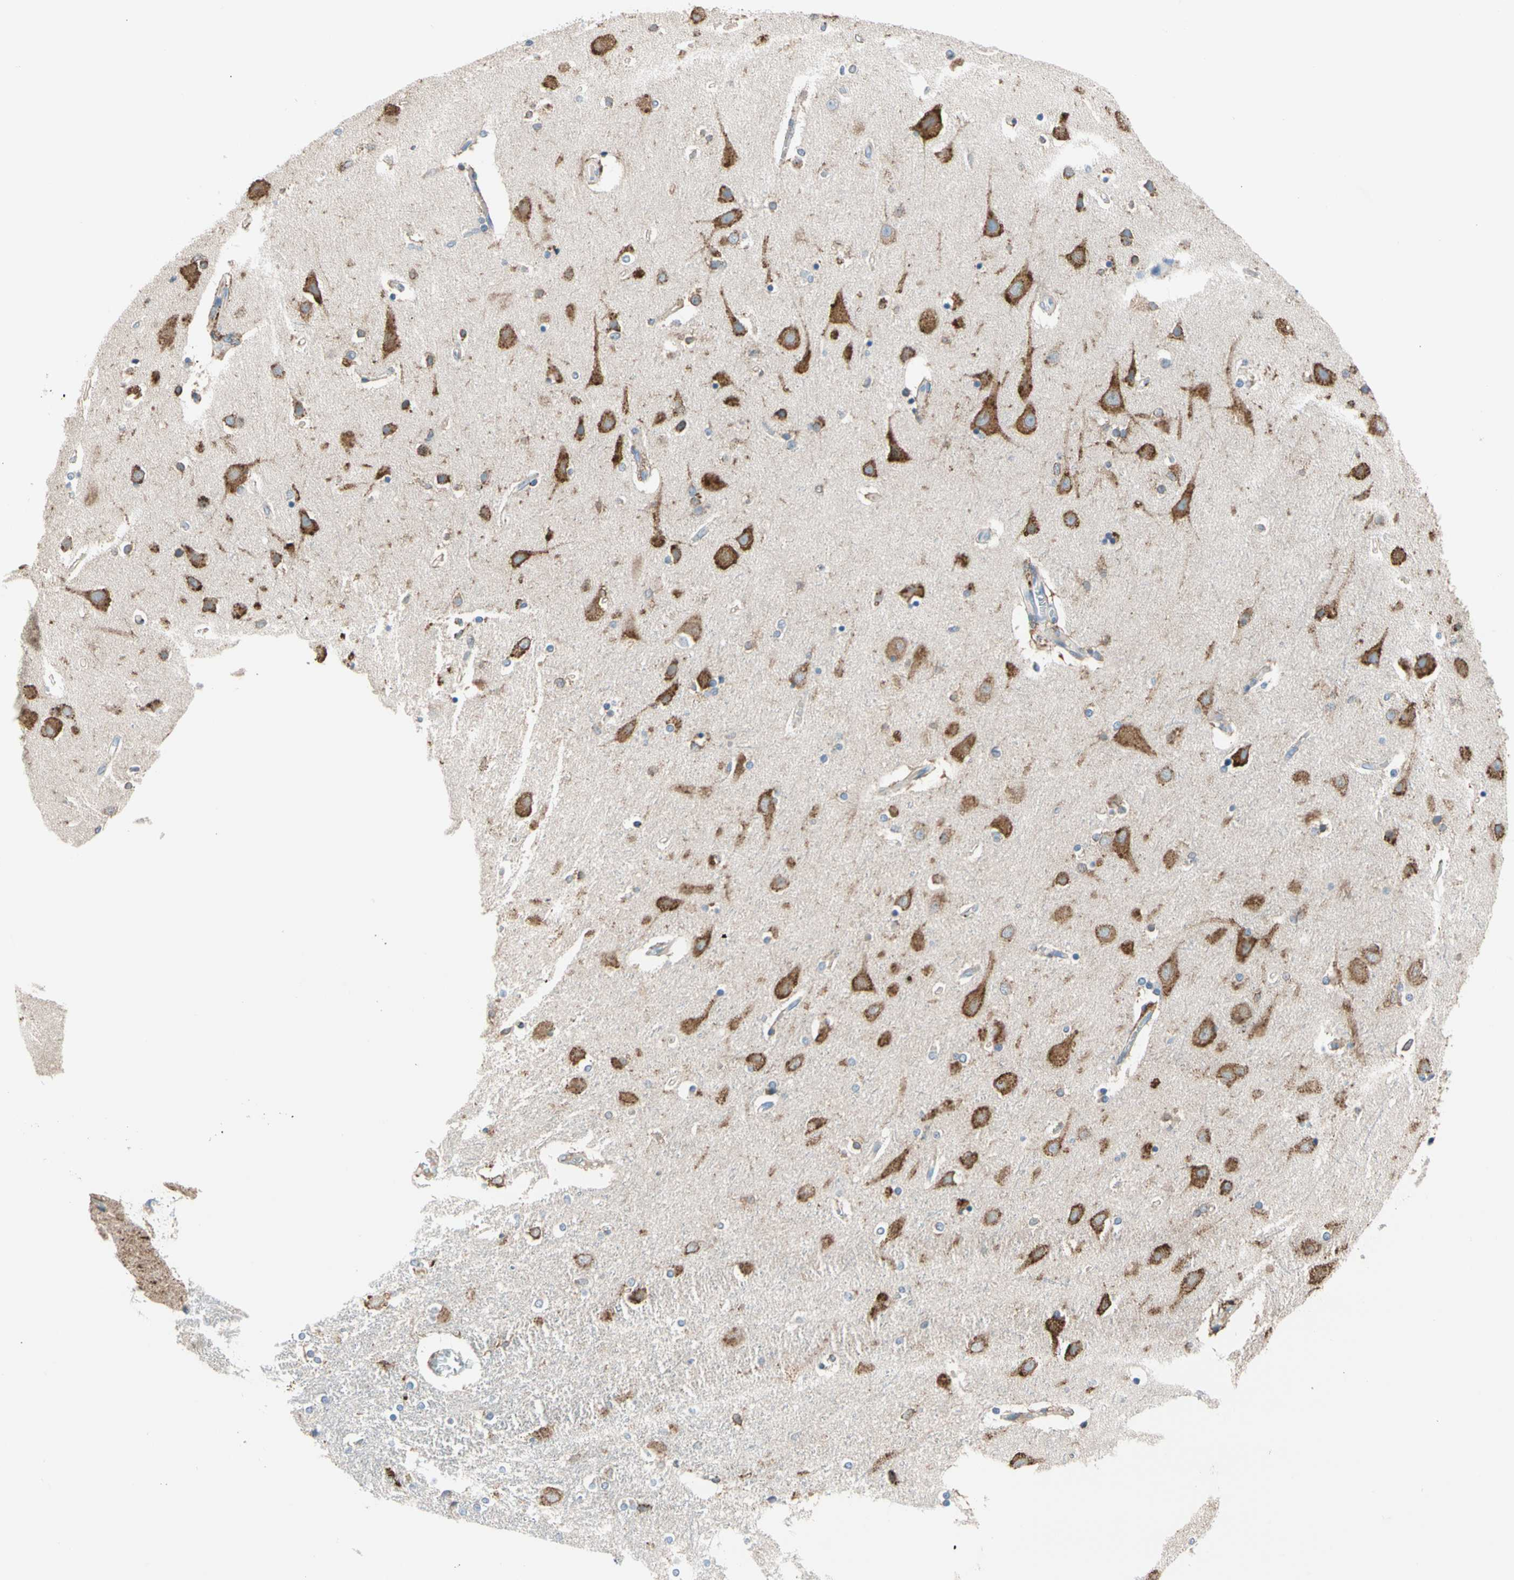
{"staining": {"intensity": "moderate", "quantity": "25%-75%", "location": "cytoplasmic/membranous"}, "tissue": "caudate", "cell_type": "Glial cells", "image_type": "normal", "snomed": [{"axis": "morphology", "description": "Normal tissue, NOS"}, {"axis": "topography", "description": "Lateral ventricle wall"}], "caption": "Immunohistochemical staining of benign caudate reveals medium levels of moderate cytoplasmic/membranous positivity in approximately 25%-75% of glial cells. (DAB (3,3'-diaminobenzidine) IHC with brightfield microscopy, high magnification).", "gene": "LRPAP1", "patient": {"sex": "female", "age": 54}}